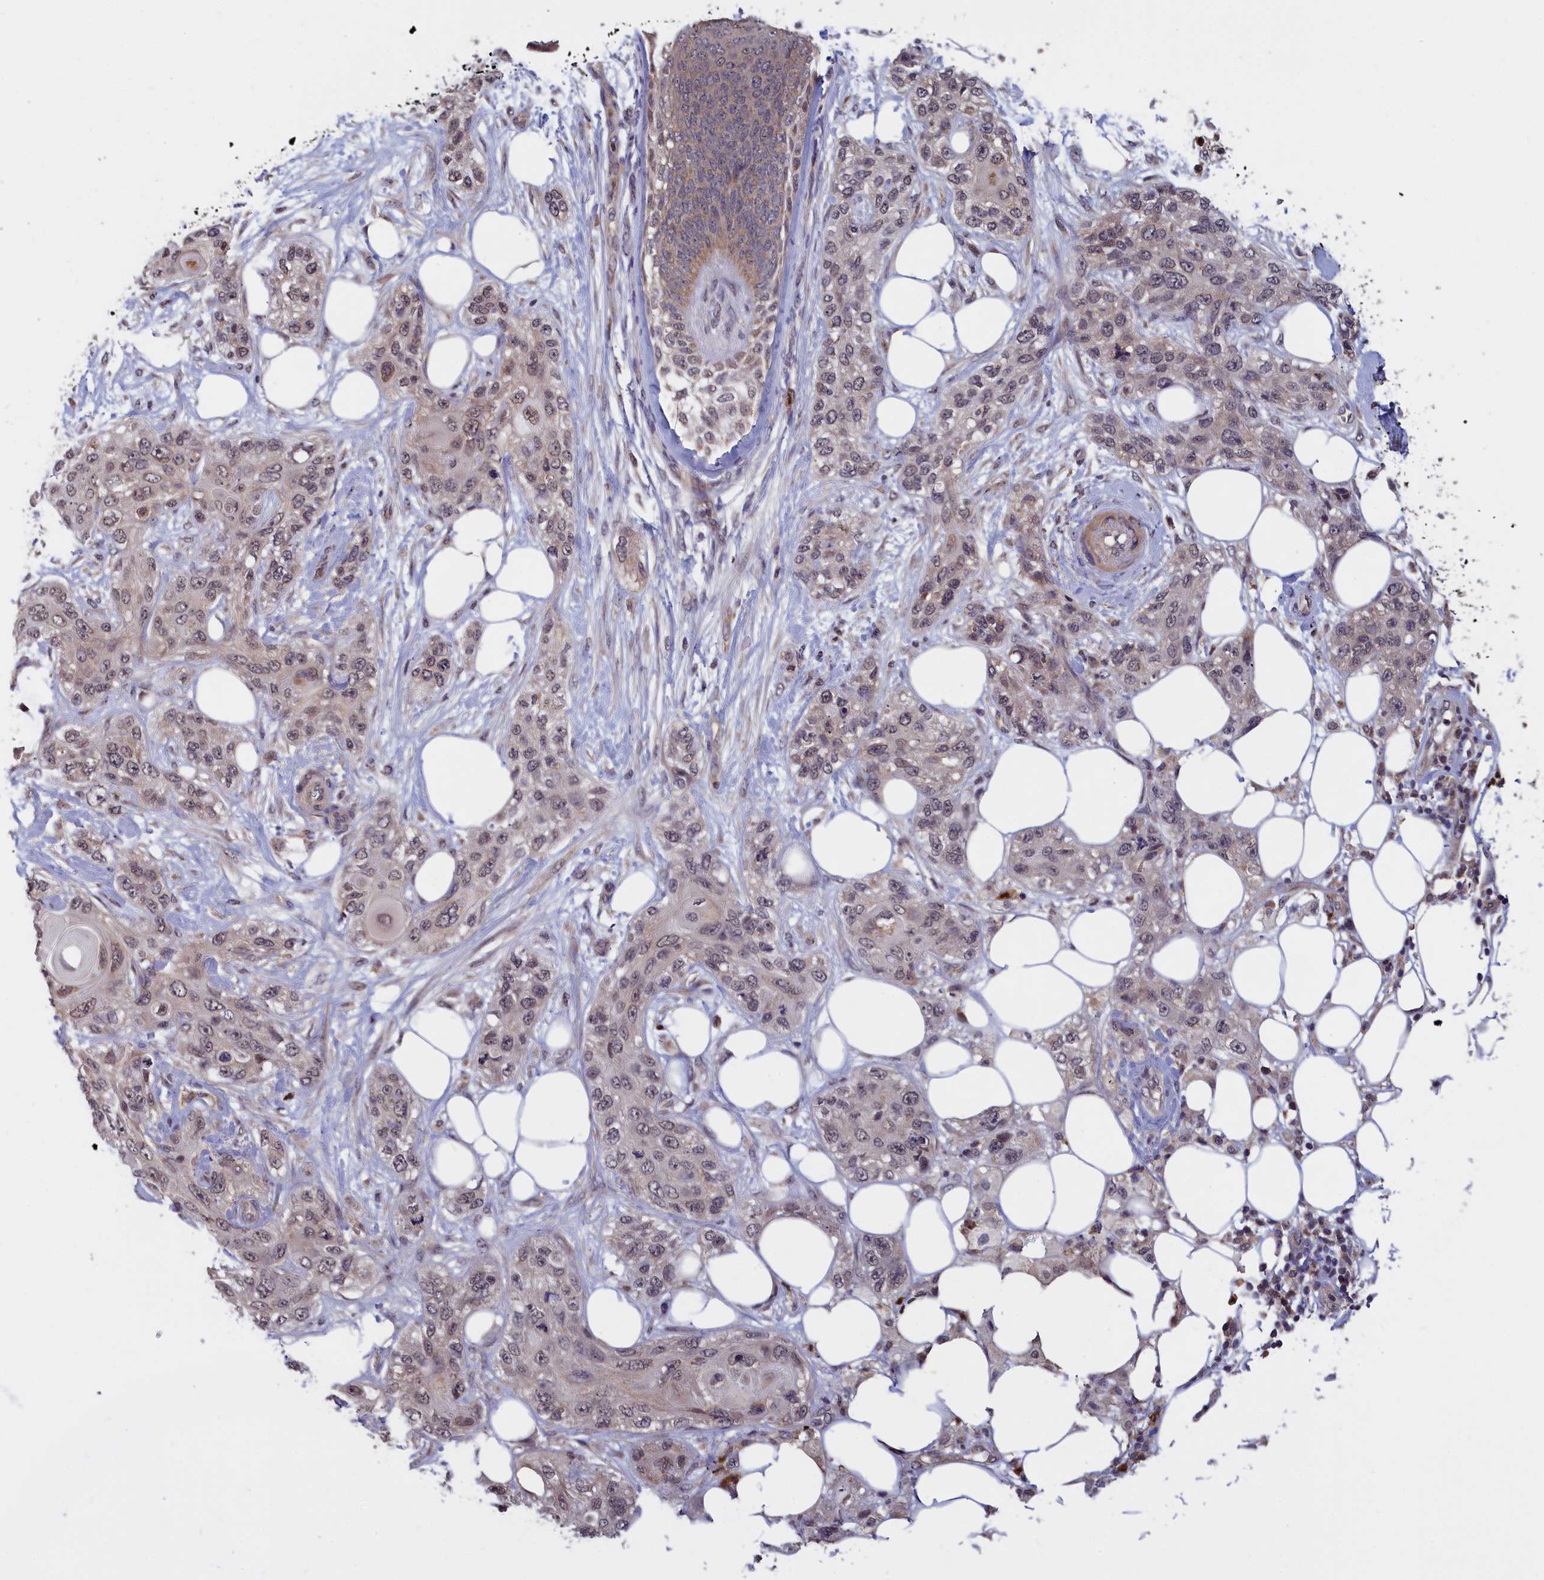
{"staining": {"intensity": "weak", "quantity": ">75%", "location": "nuclear"}, "tissue": "skin cancer", "cell_type": "Tumor cells", "image_type": "cancer", "snomed": [{"axis": "morphology", "description": "Normal tissue, NOS"}, {"axis": "morphology", "description": "Squamous cell carcinoma, NOS"}, {"axis": "topography", "description": "Skin"}], "caption": "Squamous cell carcinoma (skin) stained with DAB (3,3'-diaminobenzidine) IHC exhibits low levels of weak nuclear positivity in approximately >75% of tumor cells. The staining was performed using DAB (3,3'-diaminobenzidine), with brown indicating positive protein expression. Nuclei are stained blue with hematoxylin.", "gene": "EPB41L4B", "patient": {"sex": "male", "age": 72}}